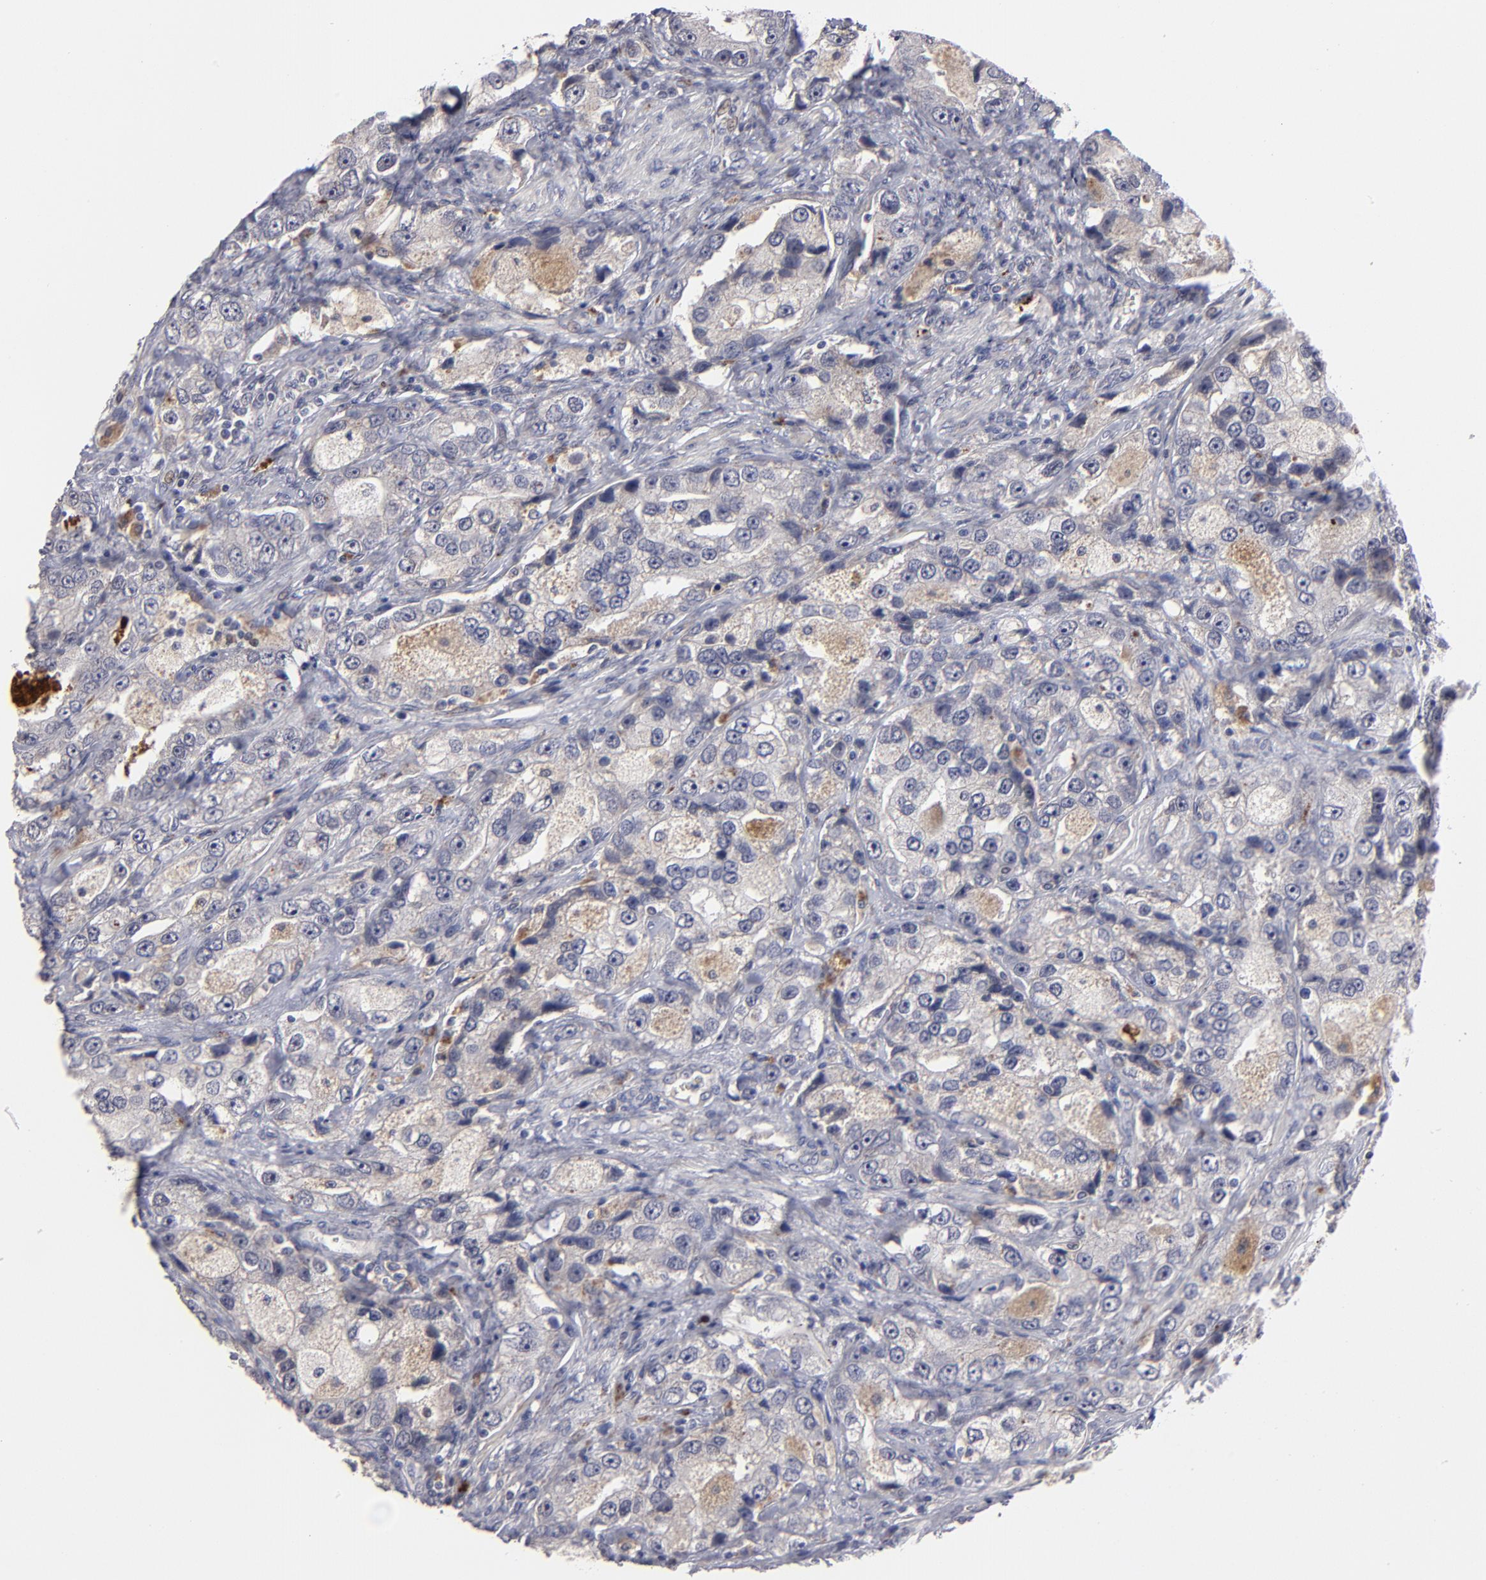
{"staining": {"intensity": "weak", "quantity": "<25%", "location": "cytoplasmic/membranous"}, "tissue": "prostate cancer", "cell_type": "Tumor cells", "image_type": "cancer", "snomed": [{"axis": "morphology", "description": "Adenocarcinoma, High grade"}, {"axis": "topography", "description": "Prostate"}], "caption": "DAB (3,3'-diaminobenzidine) immunohistochemical staining of human prostate cancer (high-grade adenocarcinoma) displays no significant staining in tumor cells. (DAB IHC visualized using brightfield microscopy, high magnification).", "gene": "GPM6B", "patient": {"sex": "male", "age": 63}}